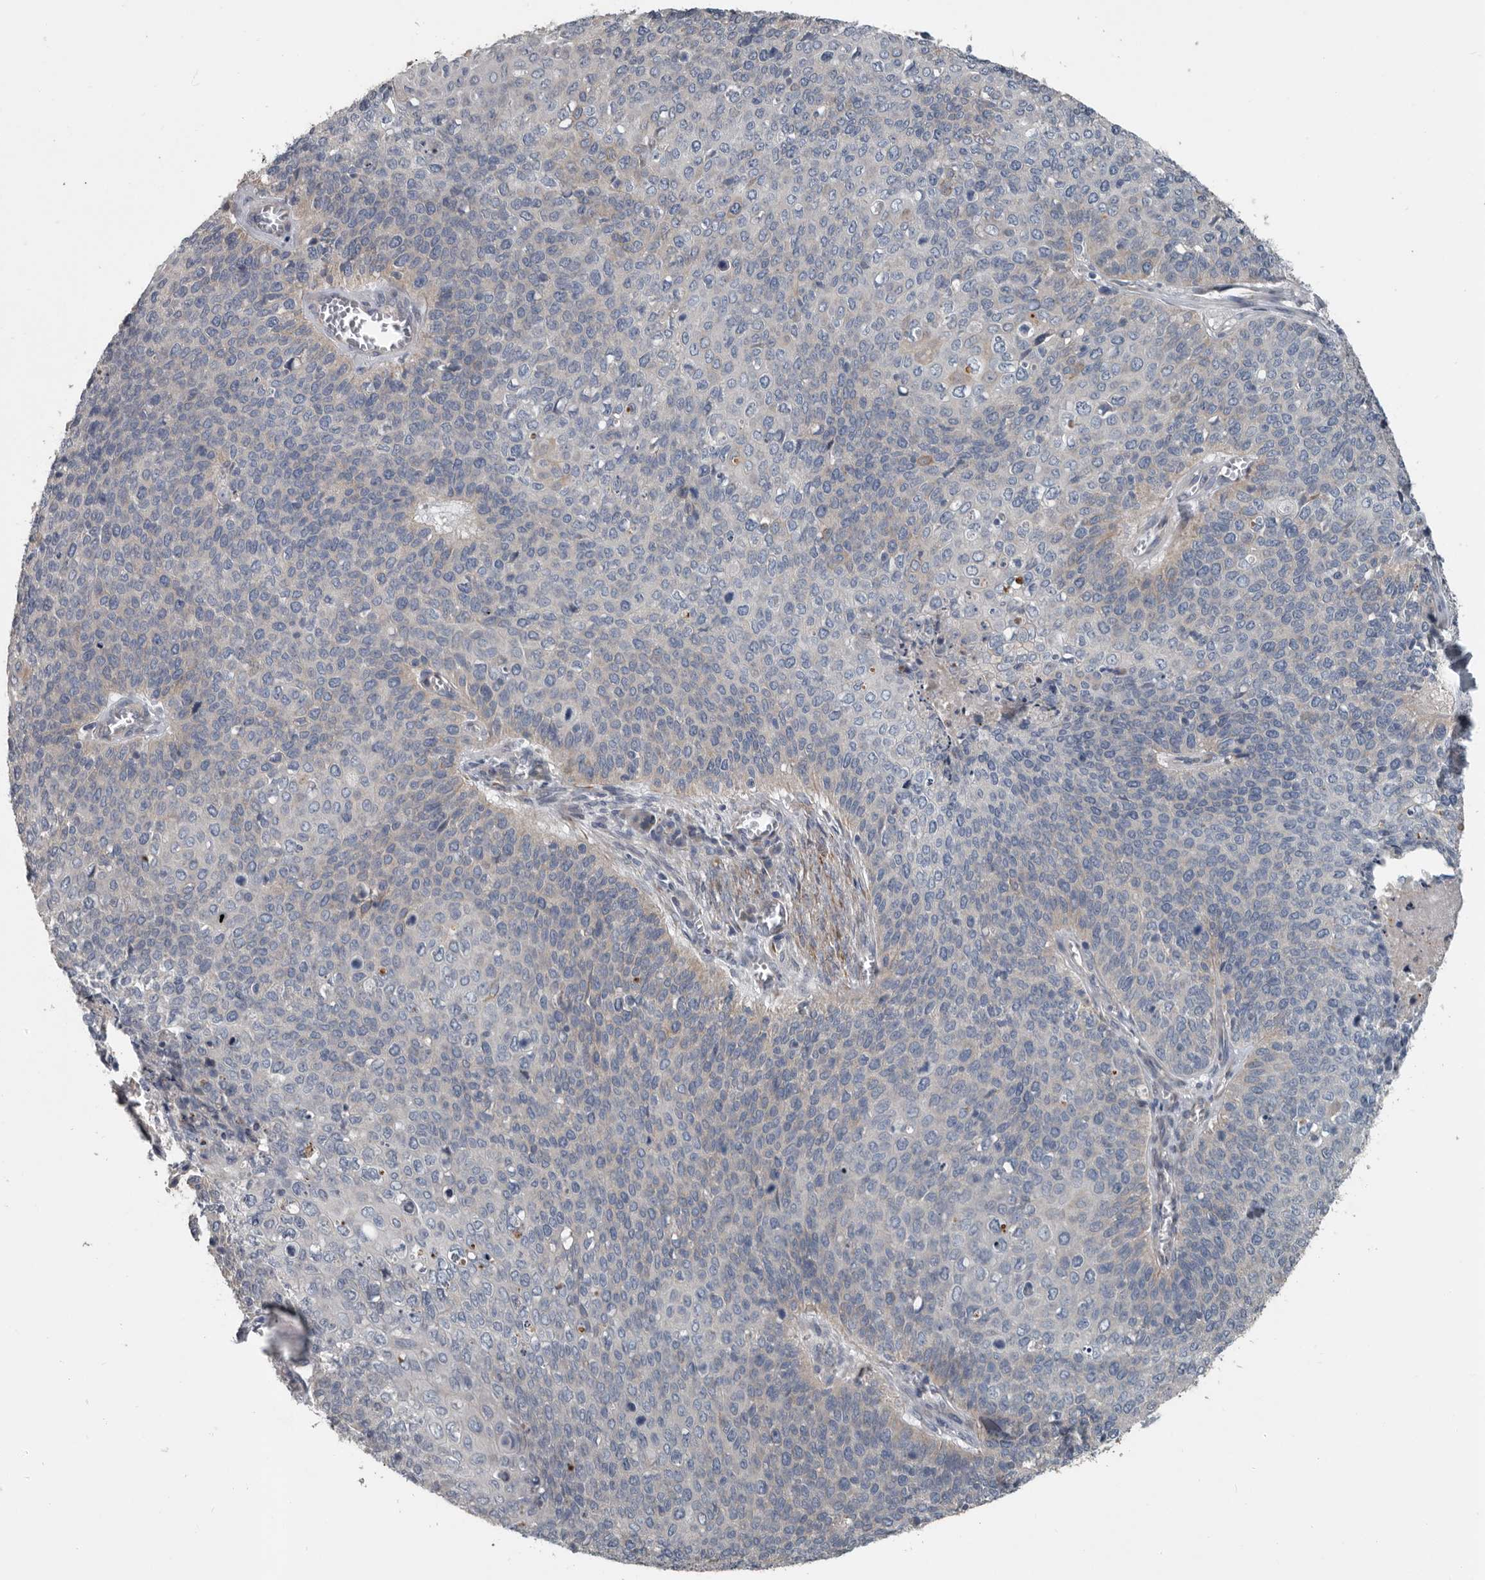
{"staining": {"intensity": "negative", "quantity": "none", "location": "none"}, "tissue": "cervical cancer", "cell_type": "Tumor cells", "image_type": "cancer", "snomed": [{"axis": "morphology", "description": "Squamous cell carcinoma, NOS"}, {"axis": "topography", "description": "Cervix"}], "caption": "Human cervical cancer (squamous cell carcinoma) stained for a protein using immunohistochemistry shows no expression in tumor cells.", "gene": "DPY19L4", "patient": {"sex": "female", "age": 39}}